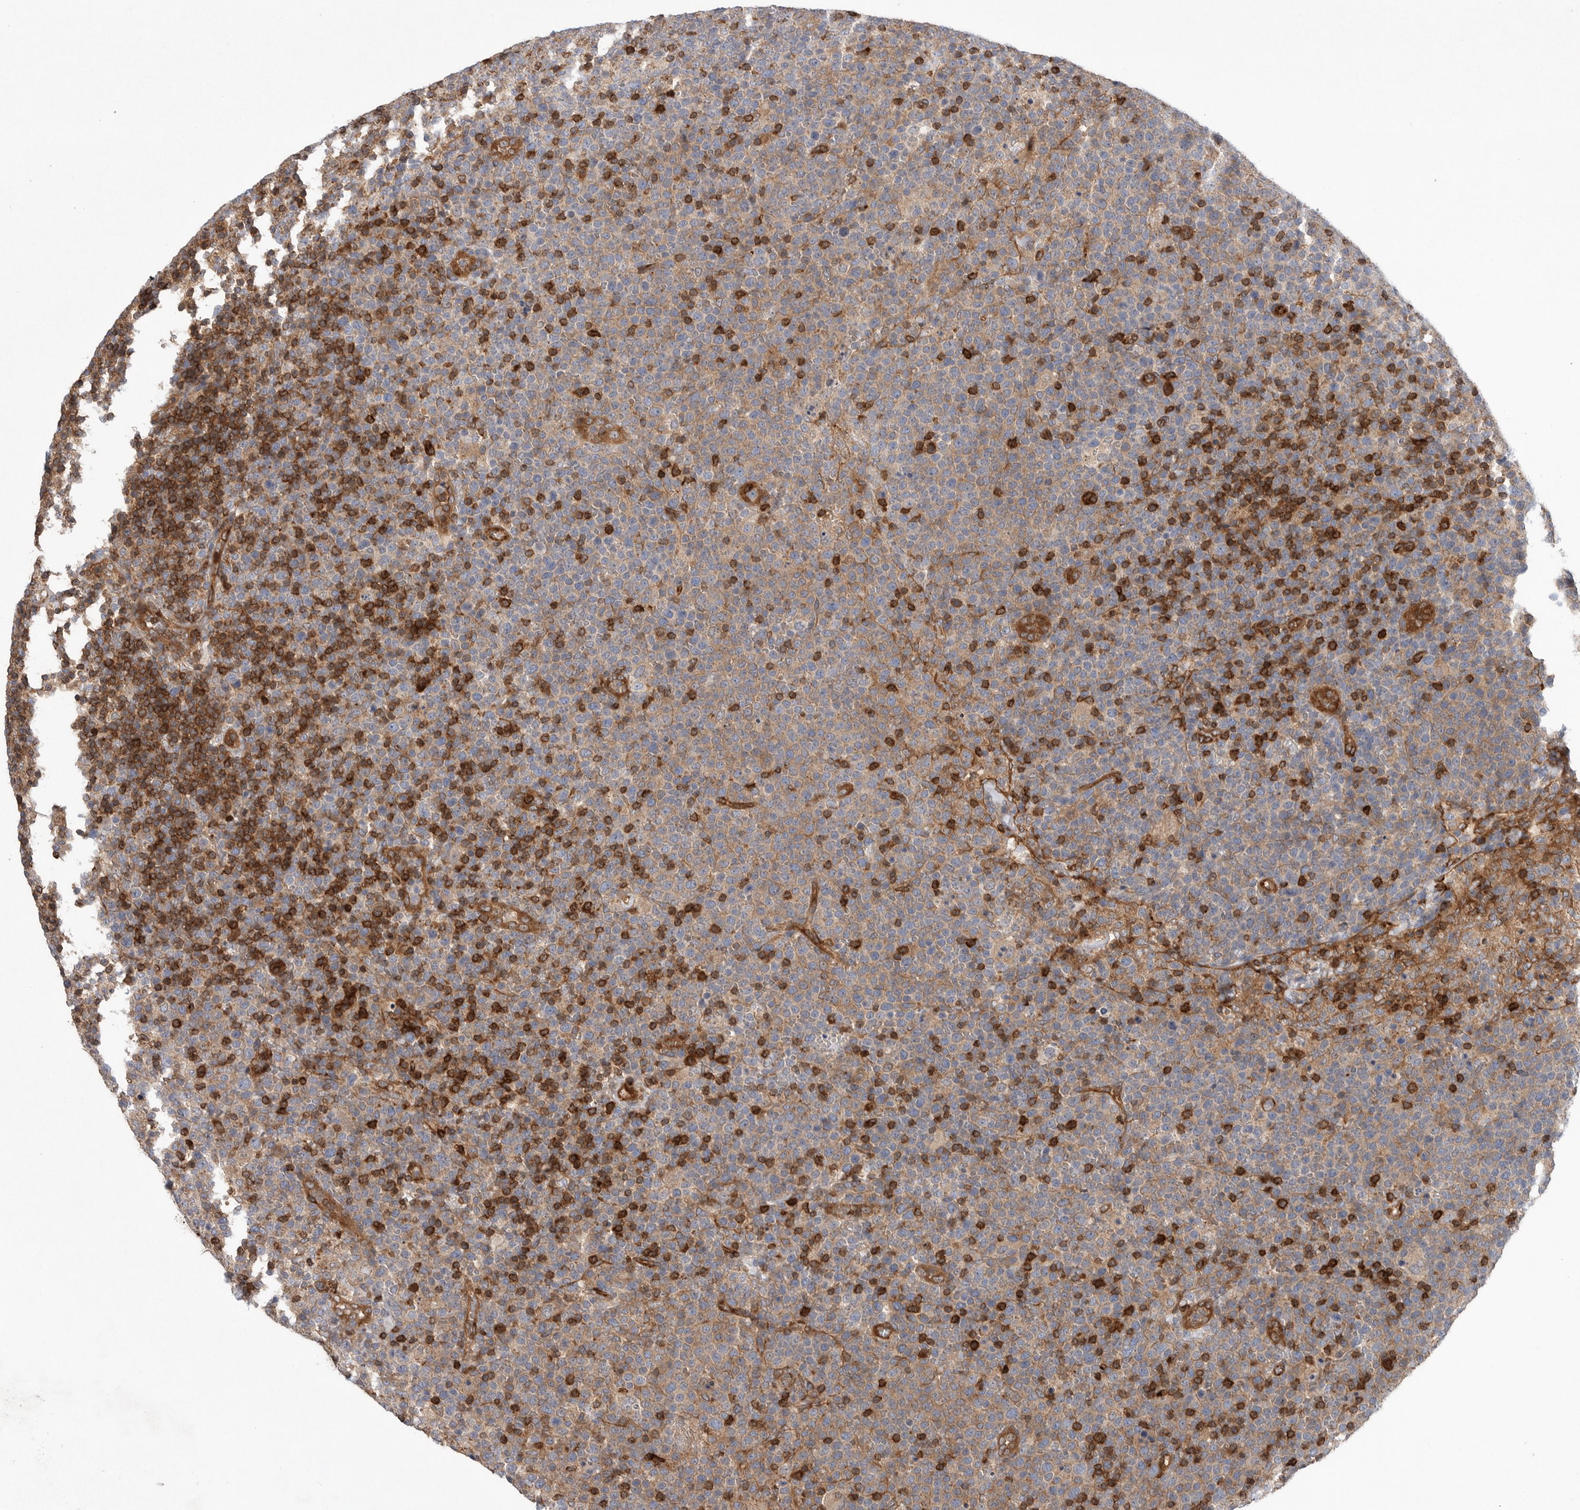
{"staining": {"intensity": "negative", "quantity": "none", "location": "none"}, "tissue": "lymphoma", "cell_type": "Tumor cells", "image_type": "cancer", "snomed": [{"axis": "morphology", "description": "Malignant lymphoma, non-Hodgkin's type, High grade"}, {"axis": "topography", "description": "Lymph node"}], "caption": "Immunohistochemistry of human lymphoma shows no positivity in tumor cells.", "gene": "PRKCH", "patient": {"sex": "male", "age": 61}}